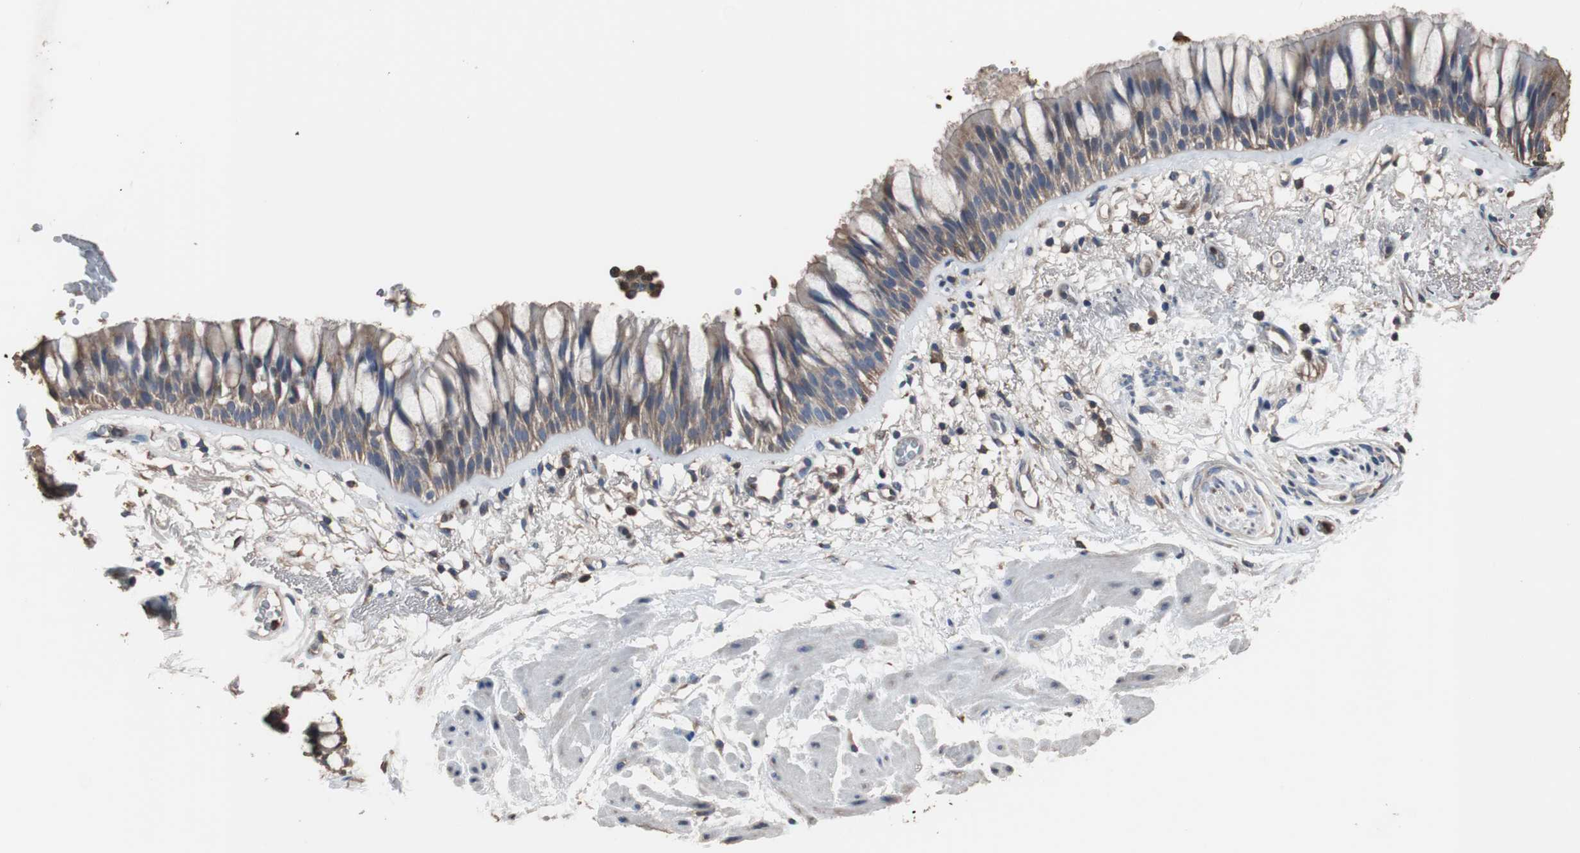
{"staining": {"intensity": "weak", "quantity": ">75%", "location": "cytoplasmic/membranous"}, "tissue": "bronchus", "cell_type": "Respiratory epithelial cells", "image_type": "normal", "snomed": [{"axis": "morphology", "description": "Normal tissue, NOS"}, {"axis": "topography", "description": "Bronchus"}], "caption": "Benign bronchus was stained to show a protein in brown. There is low levels of weak cytoplasmic/membranous positivity in about >75% of respiratory epithelial cells. Nuclei are stained in blue.", "gene": "SCIMP", "patient": {"sex": "male", "age": 66}}